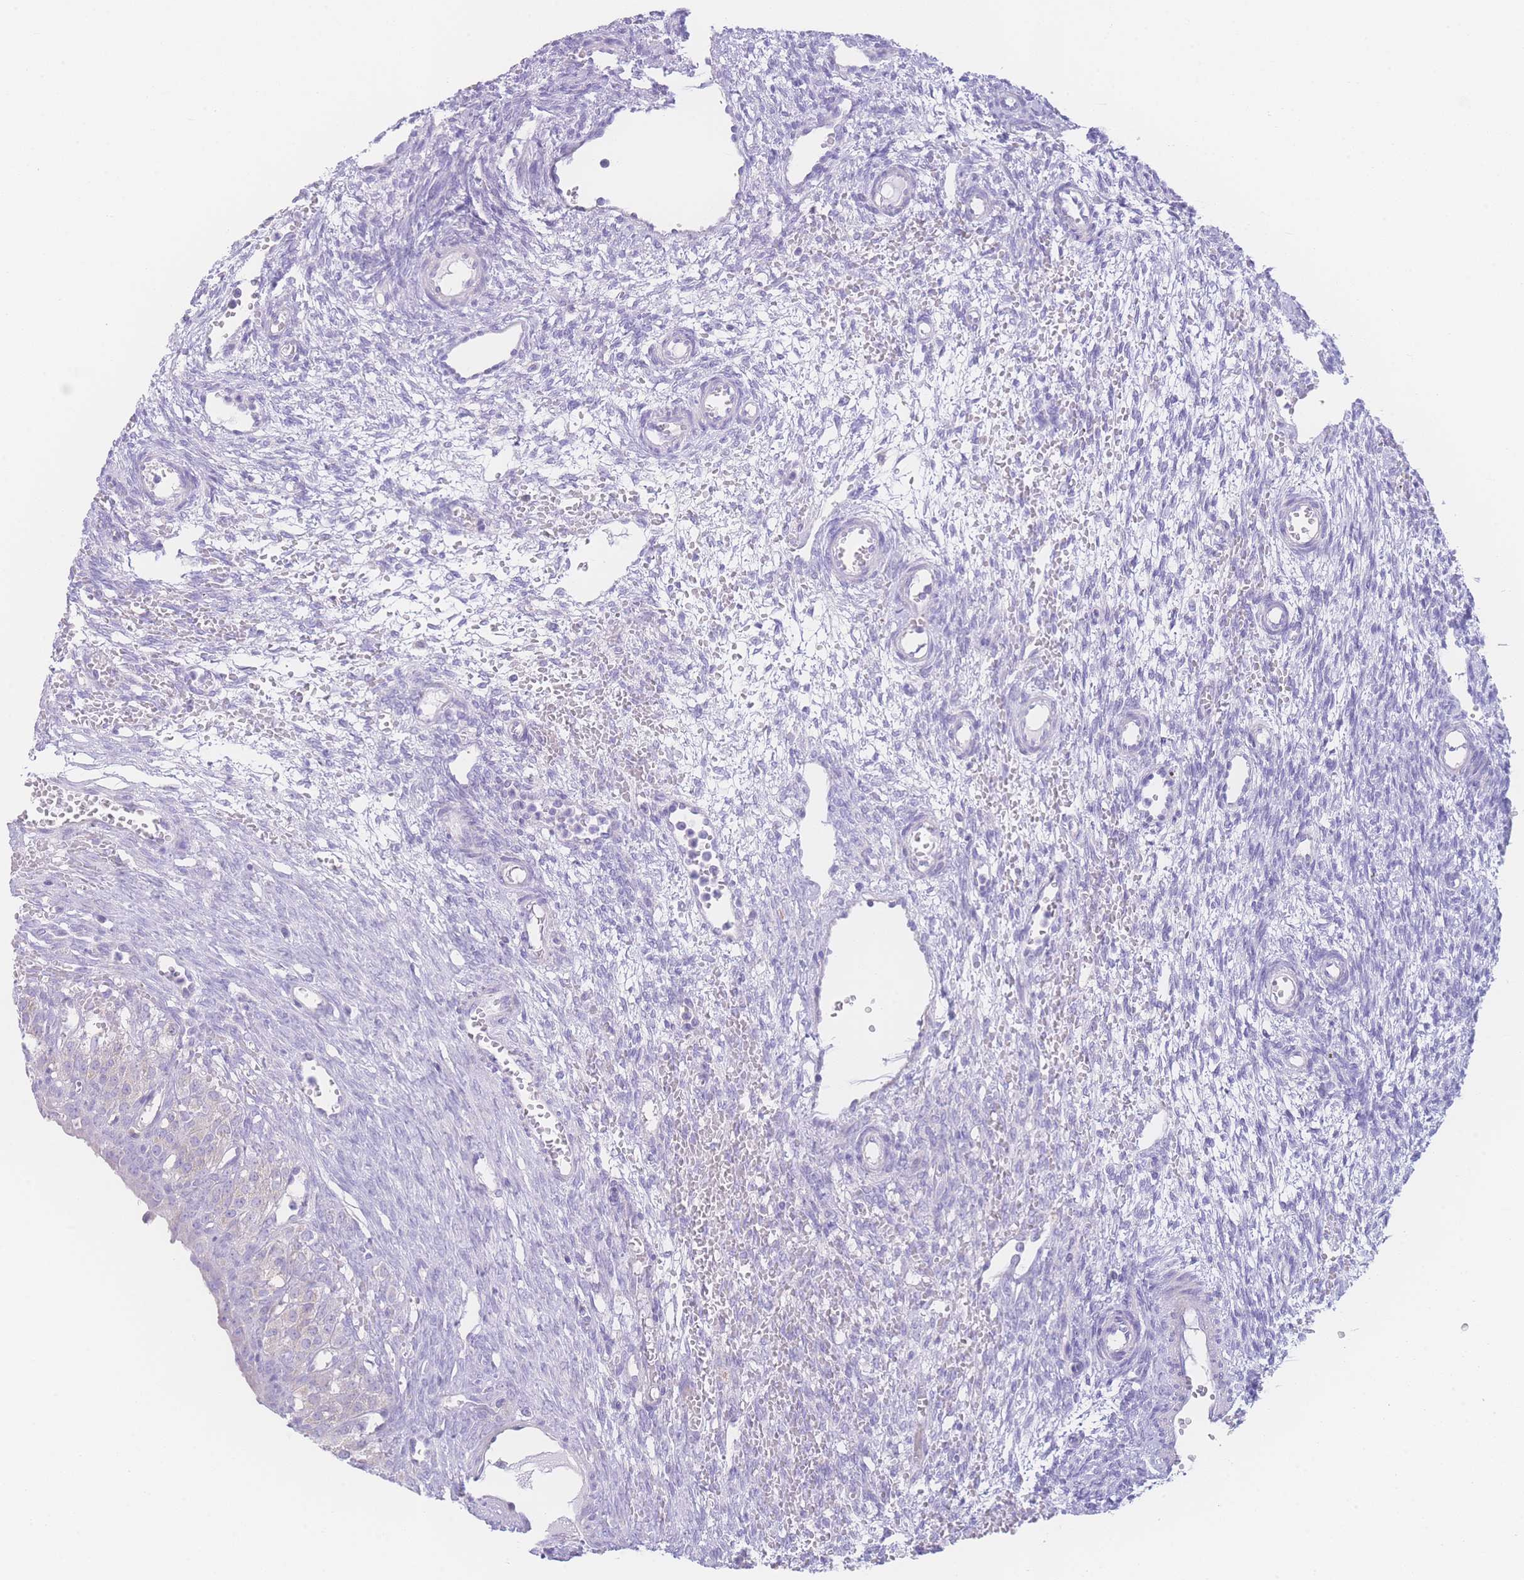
{"staining": {"intensity": "negative", "quantity": "none", "location": "none"}, "tissue": "ovary", "cell_type": "Ovarian stroma cells", "image_type": "normal", "snomed": [{"axis": "morphology", "description": "Normal tissue, NOS"}, {"axis": "topography", "description": "Ovary"}], "caption": "Immunohistochemistry (IHC) of unremarkable ovary shows no staining in ovarian stroma cells.", "gene": "NBEAL1", "patient": {"sex": "female", "age": 39}}